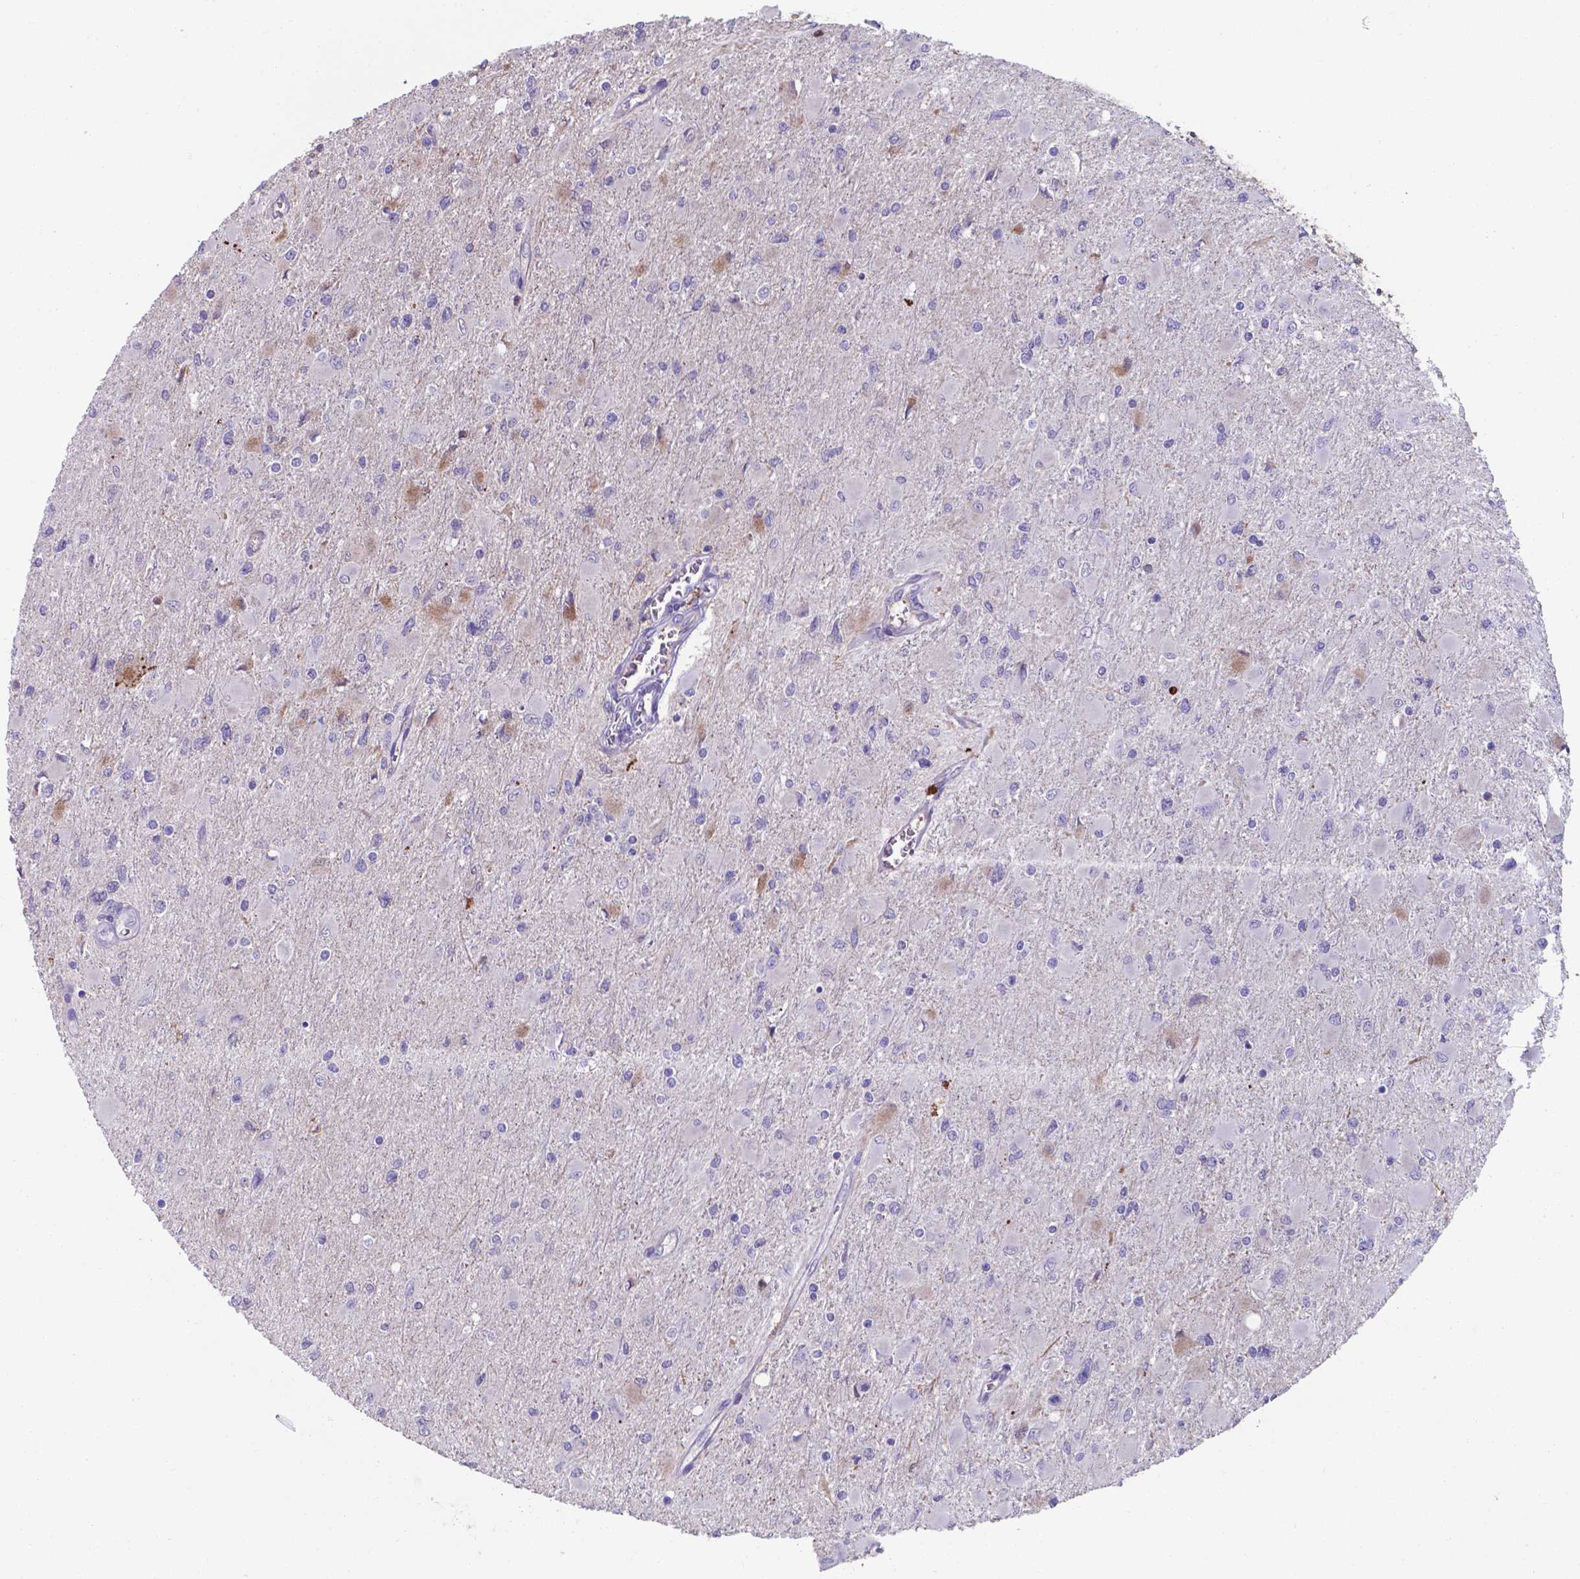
{"staining": {"intensity": "negative", "quantity": "none", "location": "none"}, "tissue": "glioma", "cell_type": "Tumor cells", "image_type": "cancer", "snomed": [{"axis": "morphology", "description": "Glioma, malignant, High grade"}, {"axis": "topography", "description": "Cerebral cortex"}], "caption": "A photomicrograph of glioma stained for a protein displays no brown staining in tumor cells.", "gene": "SERPINA1", "patient": {"sex": "female", "age": 36}}